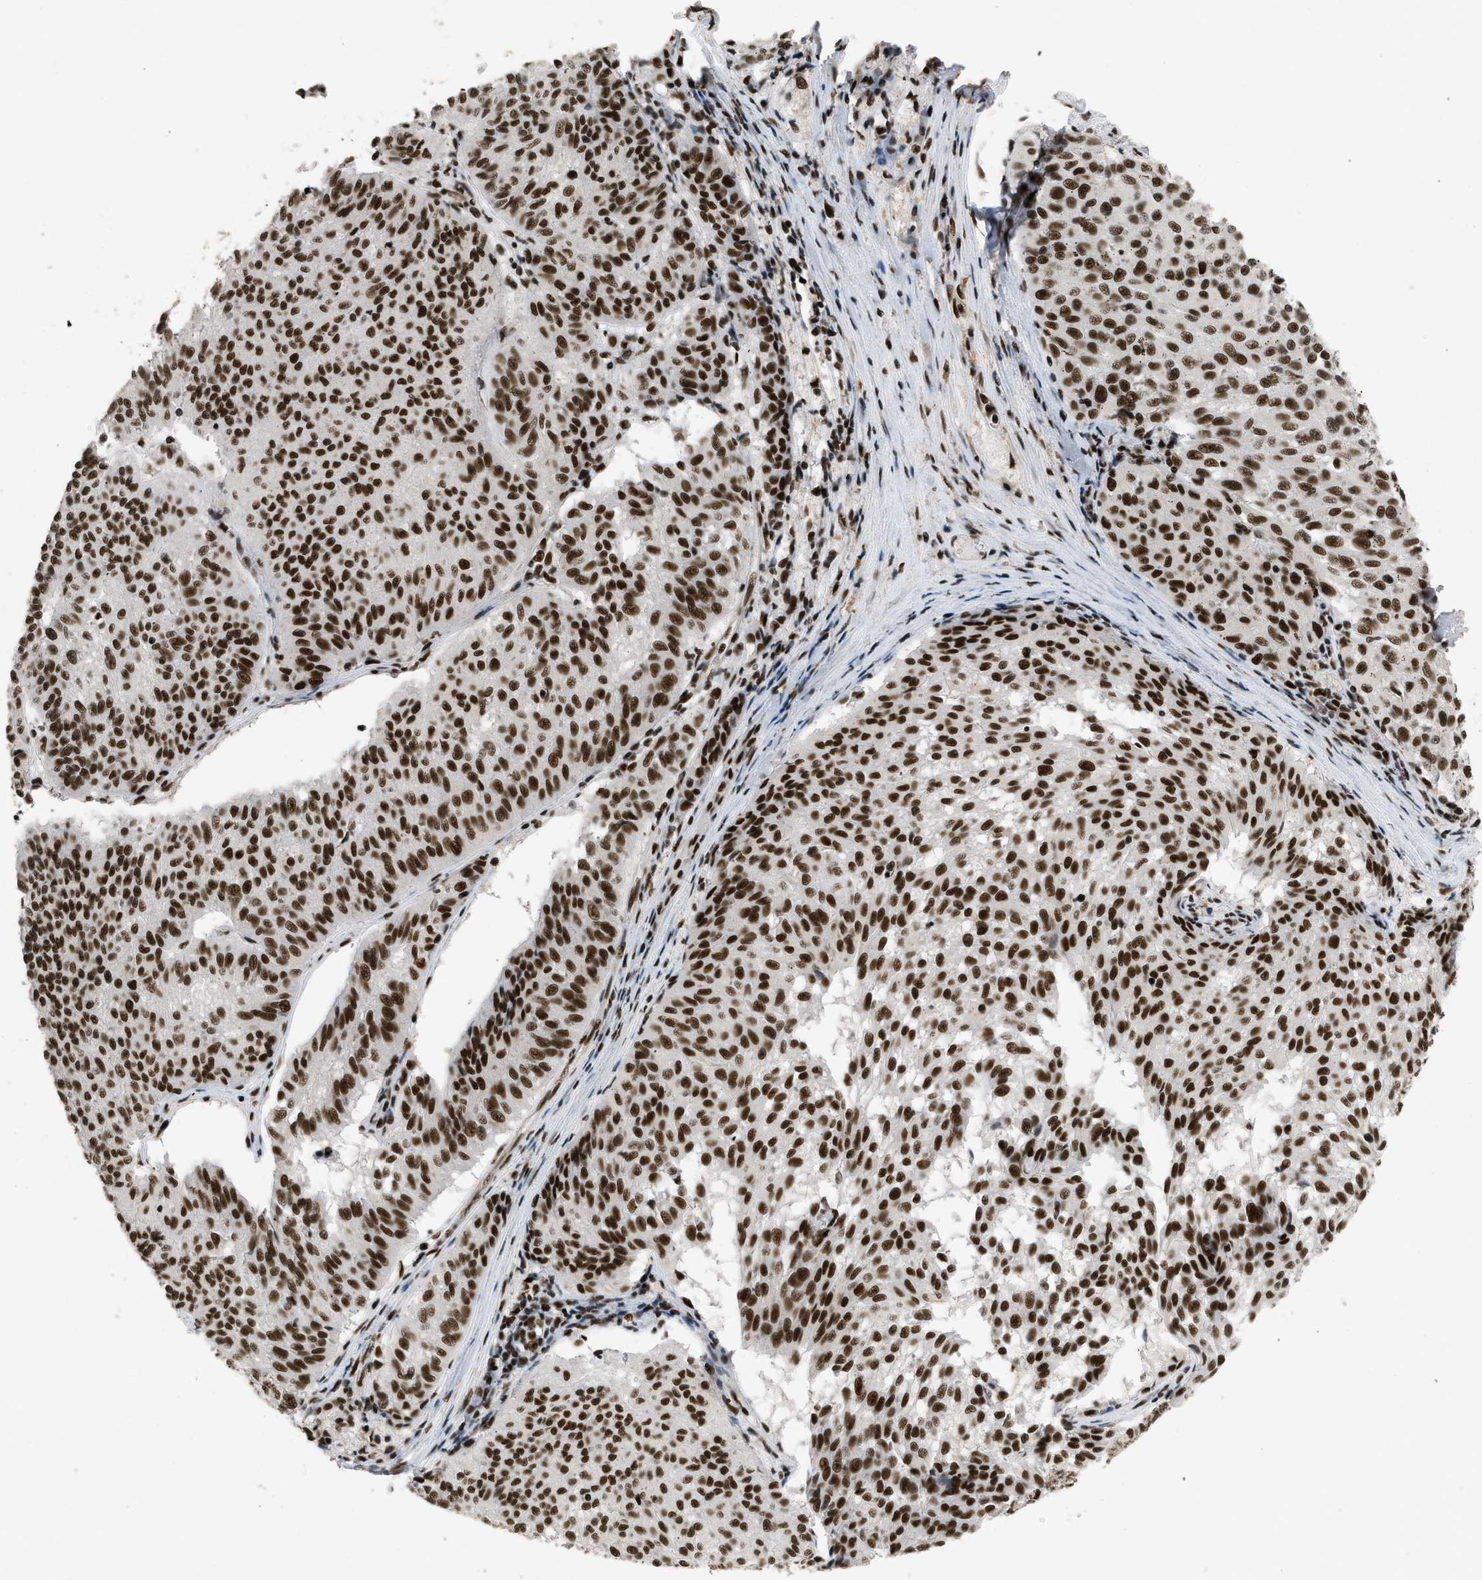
{"staining": {"intensity": "strong", "quantity": ">75%", "location": "nuclear"}, "tissue": "melanoma", "cell_type": "Tumor cells", "image_type": "cancer", "snomed": [{"axis": "morphology", "description": "Malignant melanoma, NOS"}, {"axis": "topography", "description": "Skin"}], "caption": "Immunohistochemical staining of malignant melanoma displays high levels of strong nuclear expression in about >75% of tumor cells. (DAB (3,3'-diaminobenzidine) = brown stain, brightfield microscopy at high magnification).", "gene": "SMARCB1", "patient": {"sex": "female", "age": 72}}